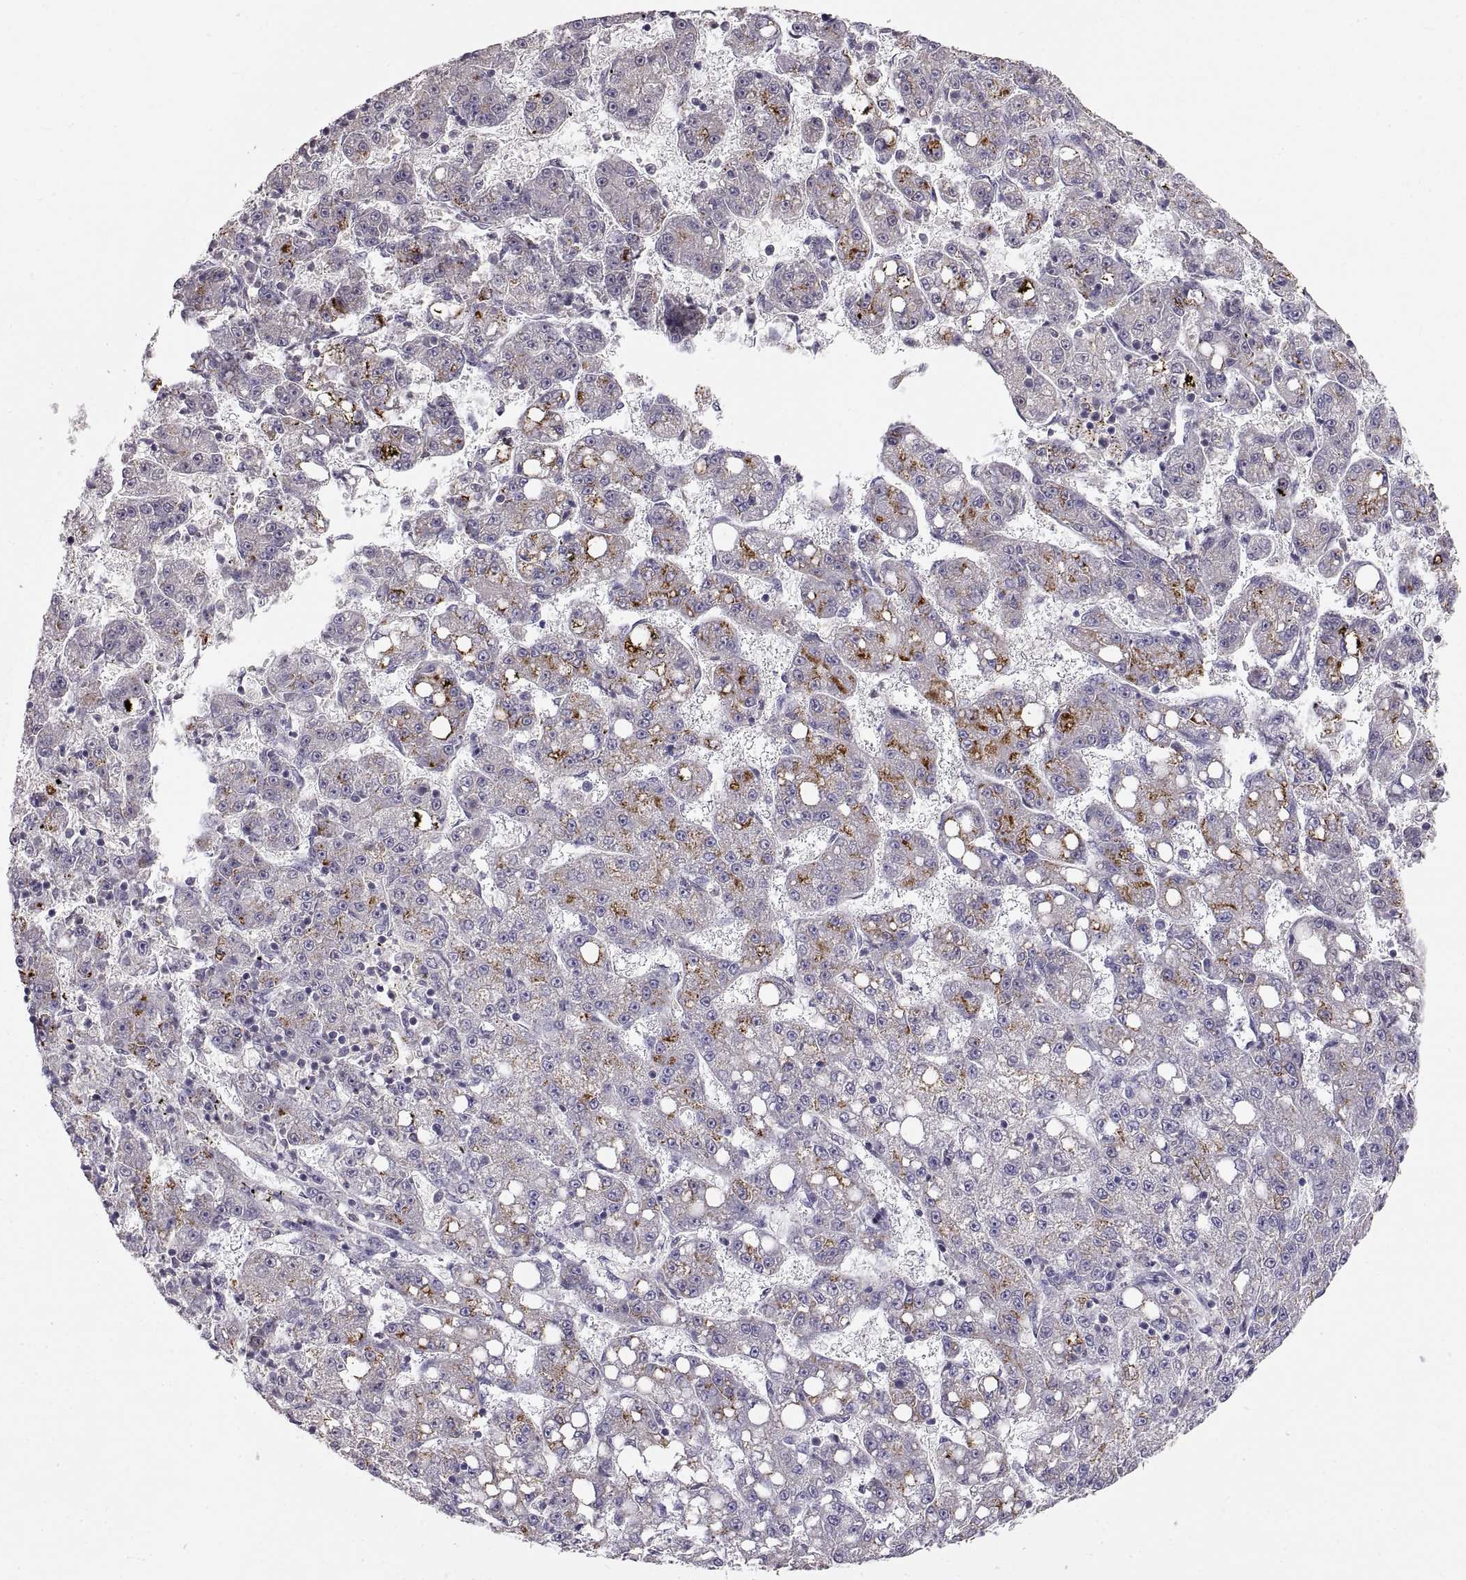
{"staining": {"intensity": "negative", "quantity": "none", "location": "none"}, "tissue": "liver cancer", "cell_type": "Tumor cells", "image_type": "cancer", "snomed": [{"axis": "morphology", "description": "Carcinoma, Hepatocellular, NOS"}, {"axis": "topography", "description": "Liver"}], "caption": "A histopathology image of human liver cancer (hepatocellular carcinoma) is negative for staining in tumor cells.", "gene": "ADAM32", "patient": {"sex": "female", "age": 65}}